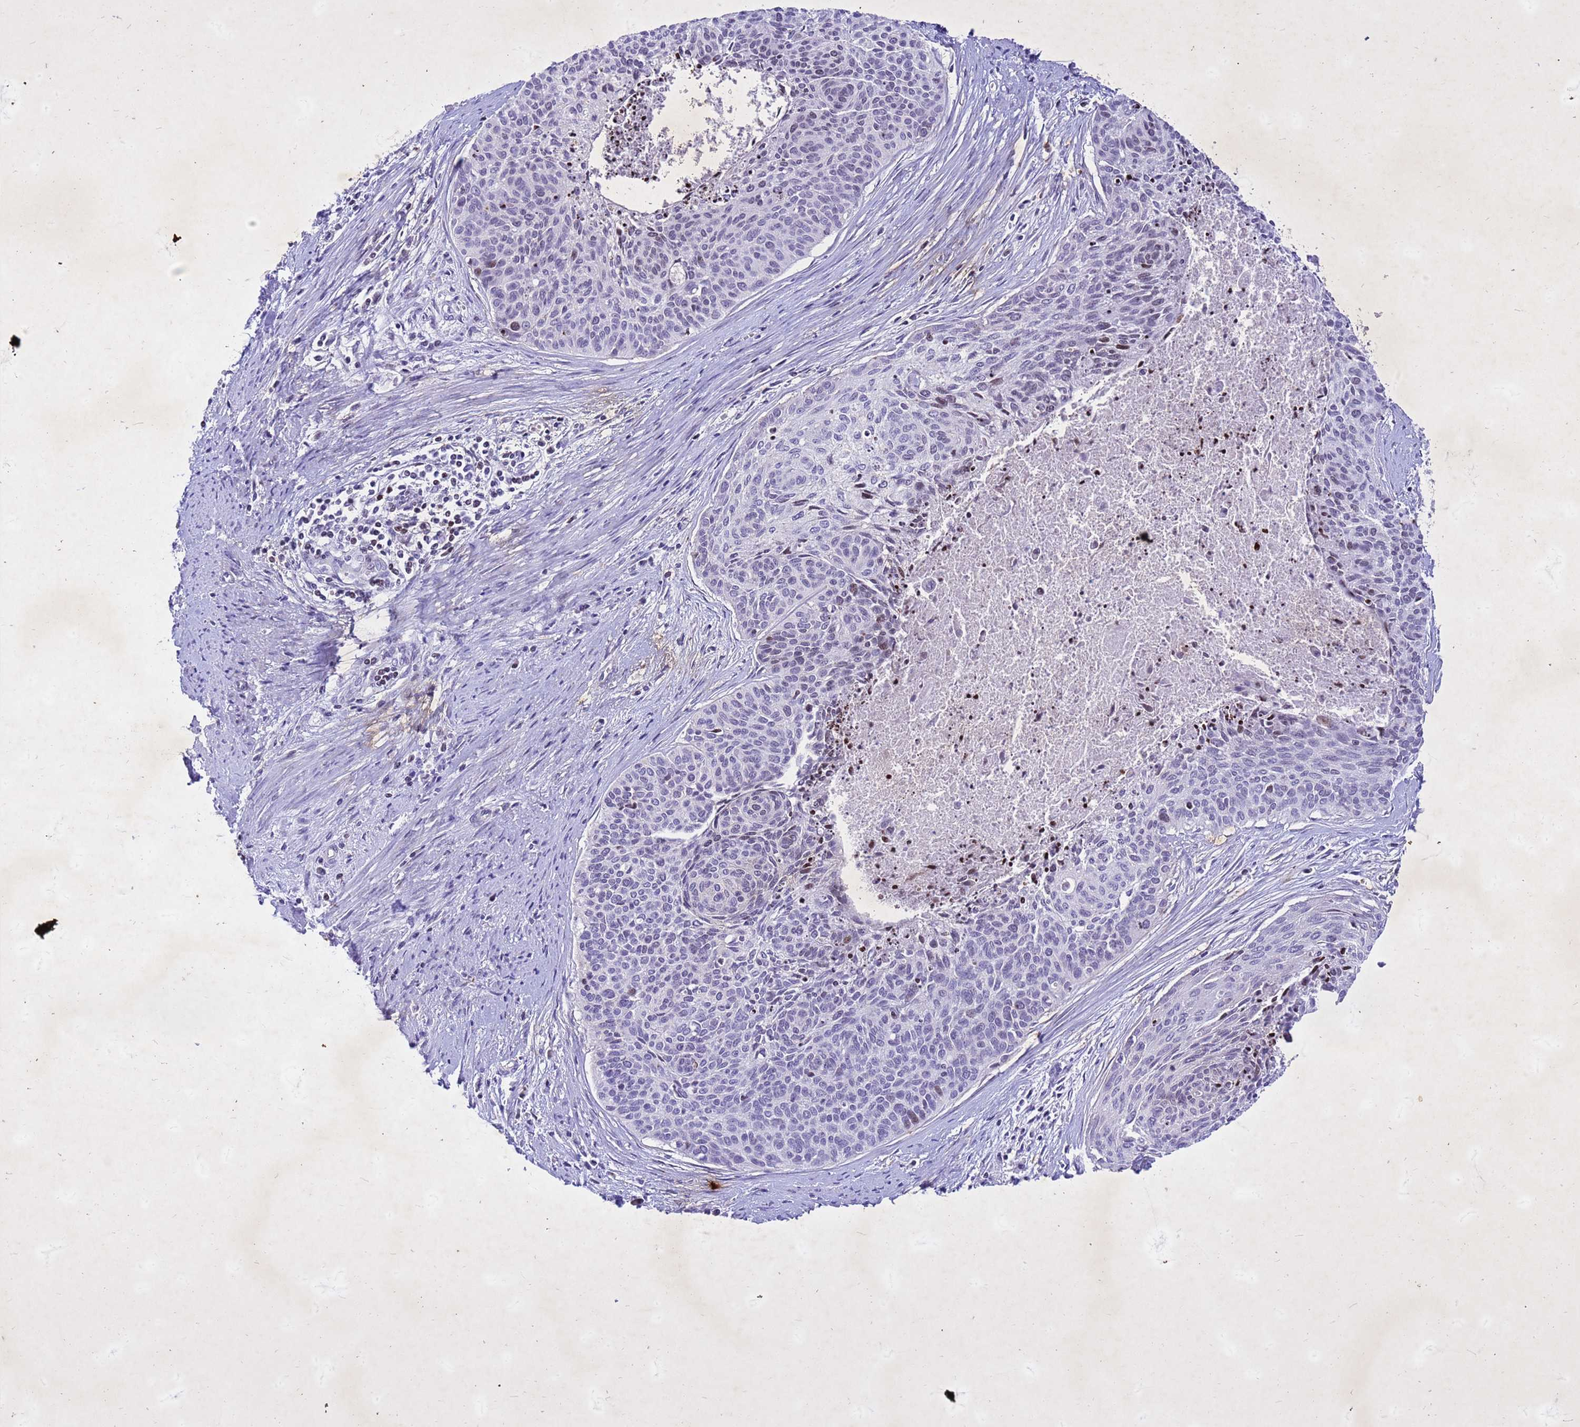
{"staining": {"intensity": "negative", "quantity": "none", "location": "none"}, "tissue": "cervical cancer", "cell_type": "Tumor cells", "image_type": "cancer", "snomed": [{"axis": "morphology", "description": "Squamous cell carcinoma, NOS"}, {"axis": "topography", "description": "Cervix"}], "caption": "The image shows no significant positivity in tumor cells of cervical cancer.", "gene": "COPS9", "patient": {"sex": "female", "age": 55}}